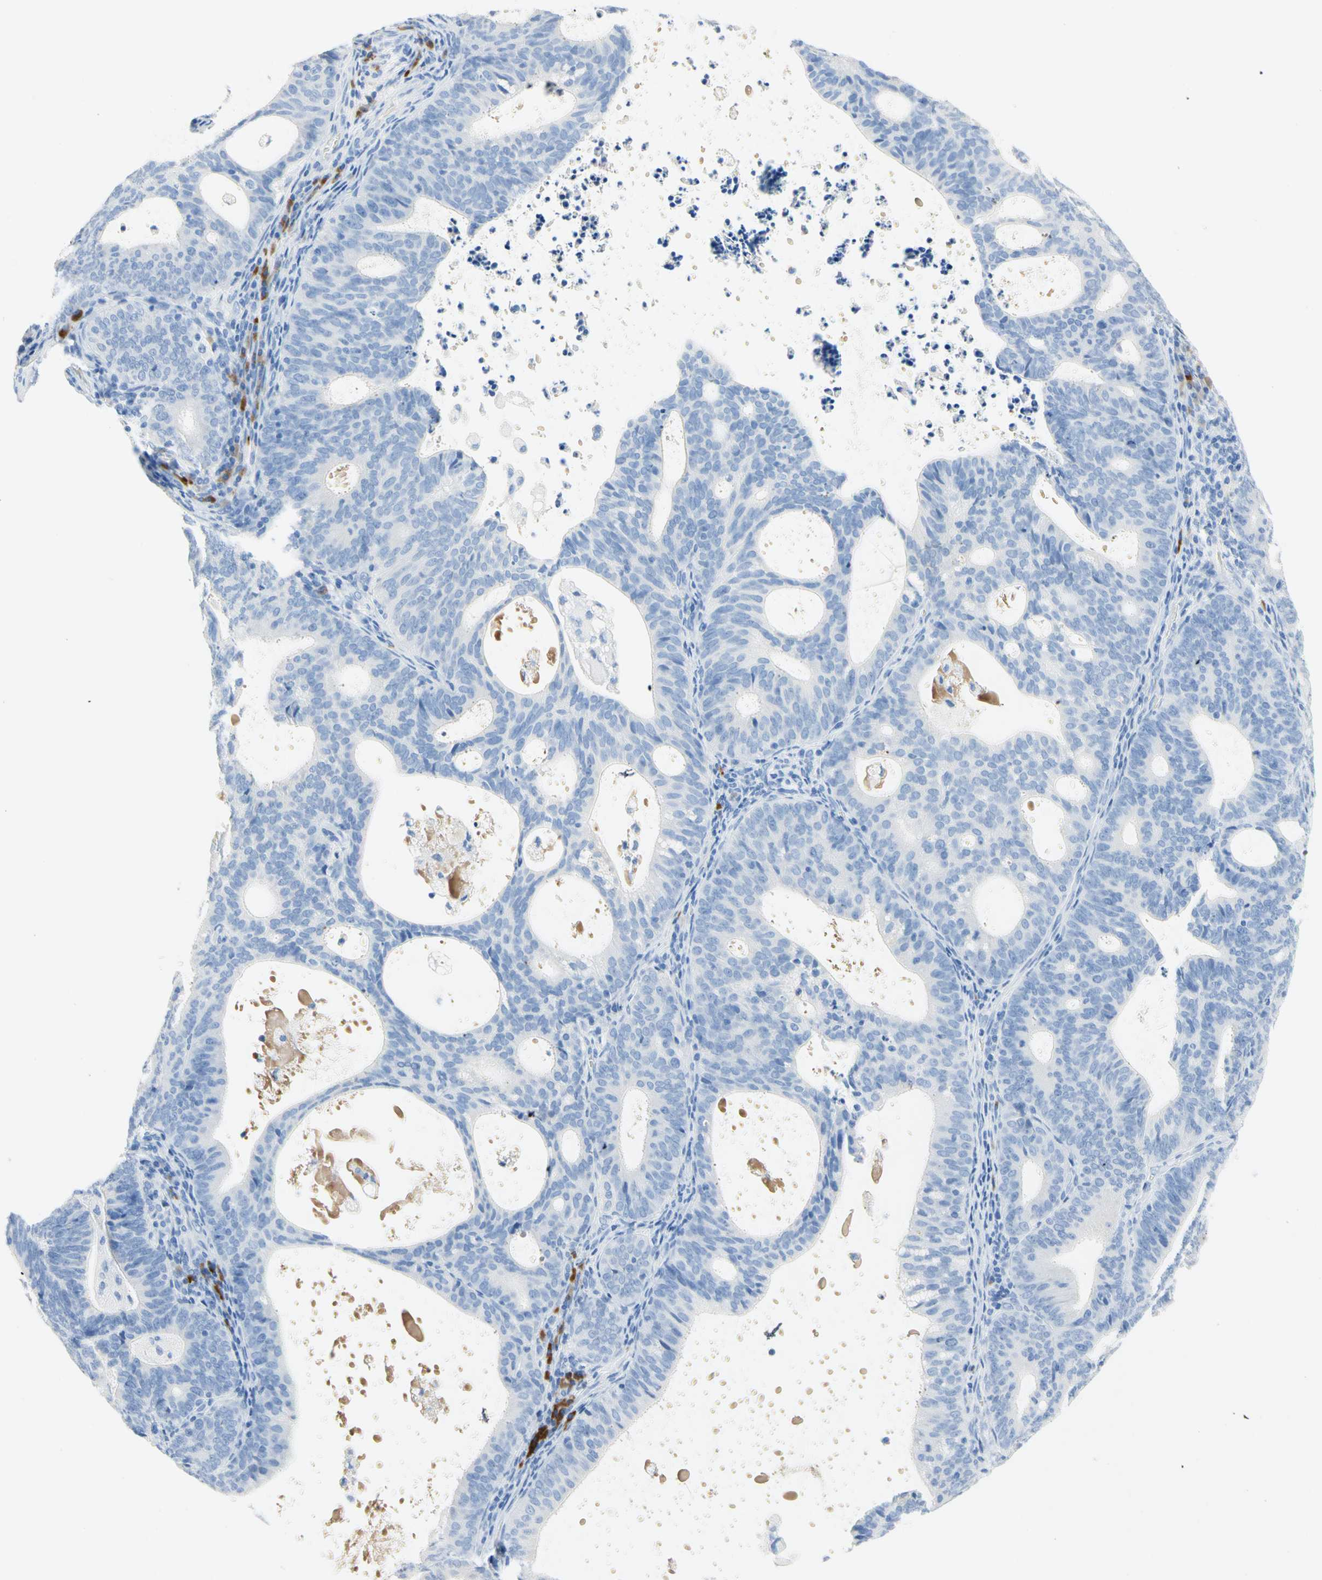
{"staining": {"intensity": "negative", "quantity": "none", "location": "none"}, "tissue": "endometrial cancer", "cell_type": "Tumor cells", "image_type": "cancer", "snomed": [{"axis": "morphology", "description": "Adenocarcinoma, NOS"}, {"axis": "topography", "description": "Uterus"}], "caption": "This is a image of immunohistochemistry staining of endometrial adenocarcinoma, which shows no expression in tumor cells. (DAB IHC visualized using brightfield microscopy, high magnification).", "gene": "IL6ST", "patient": {"sex": "female", "age": 83}}